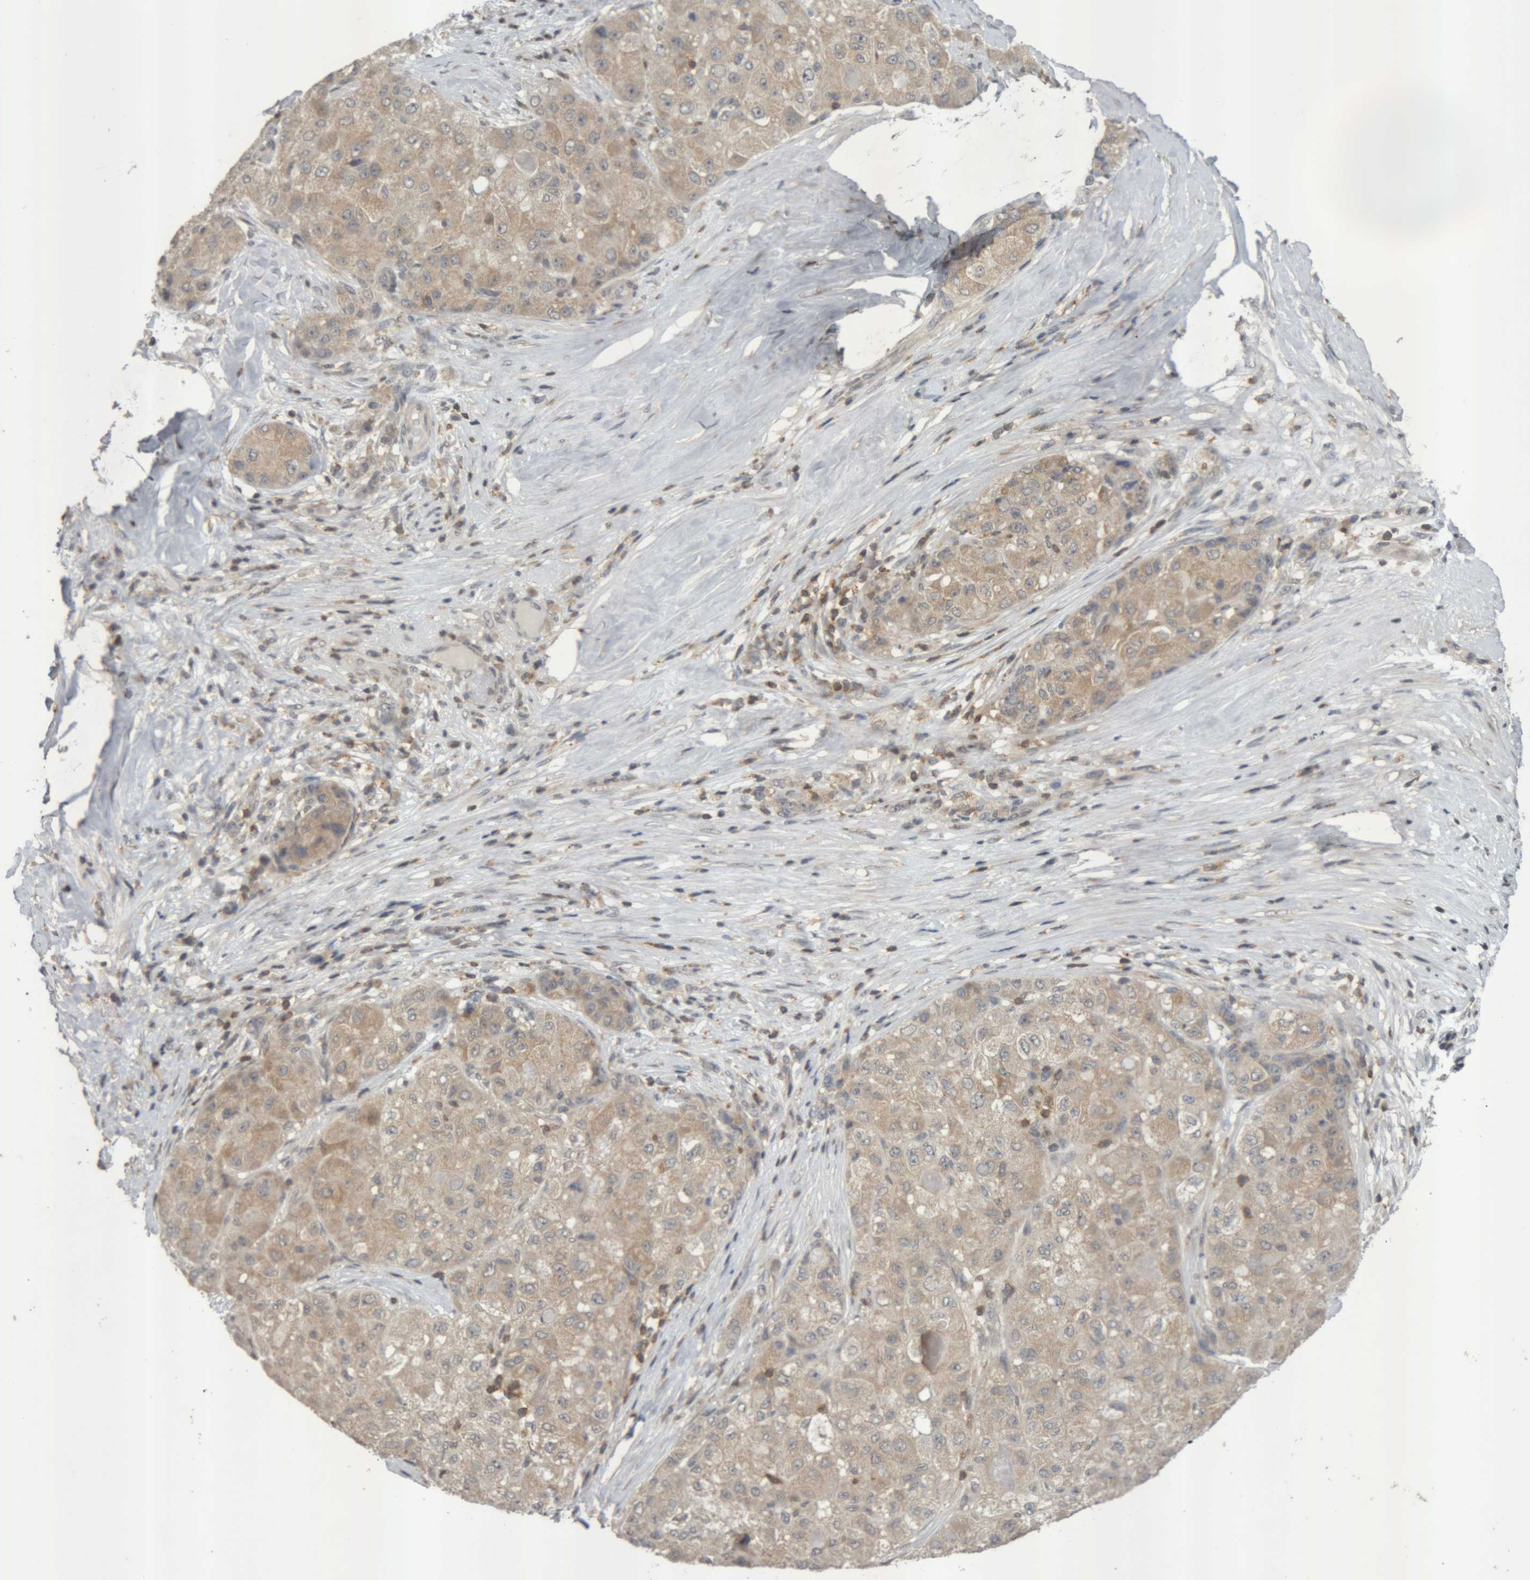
{"staining": {"intensity": "weak", "quantity": ">75%", "location": "cytoplasmic/membranous"}, "tissue": "liver cancer", "cell_type": "Tumor cells", "image_type": "cancer", "snomed": [{"axis": "morphology", "description": "Carcinoma, Hepatocellular, NOS"}, {"axis": "topography", "description": "Liver"}], "caption": "The micrograph shows a brown stain indicating the presence of a protein in the cytoplasmic/membranous of tumor cells in liver cancer.", "gene": "NFATC2", "patient": {"sex": "male", "age": 80}}